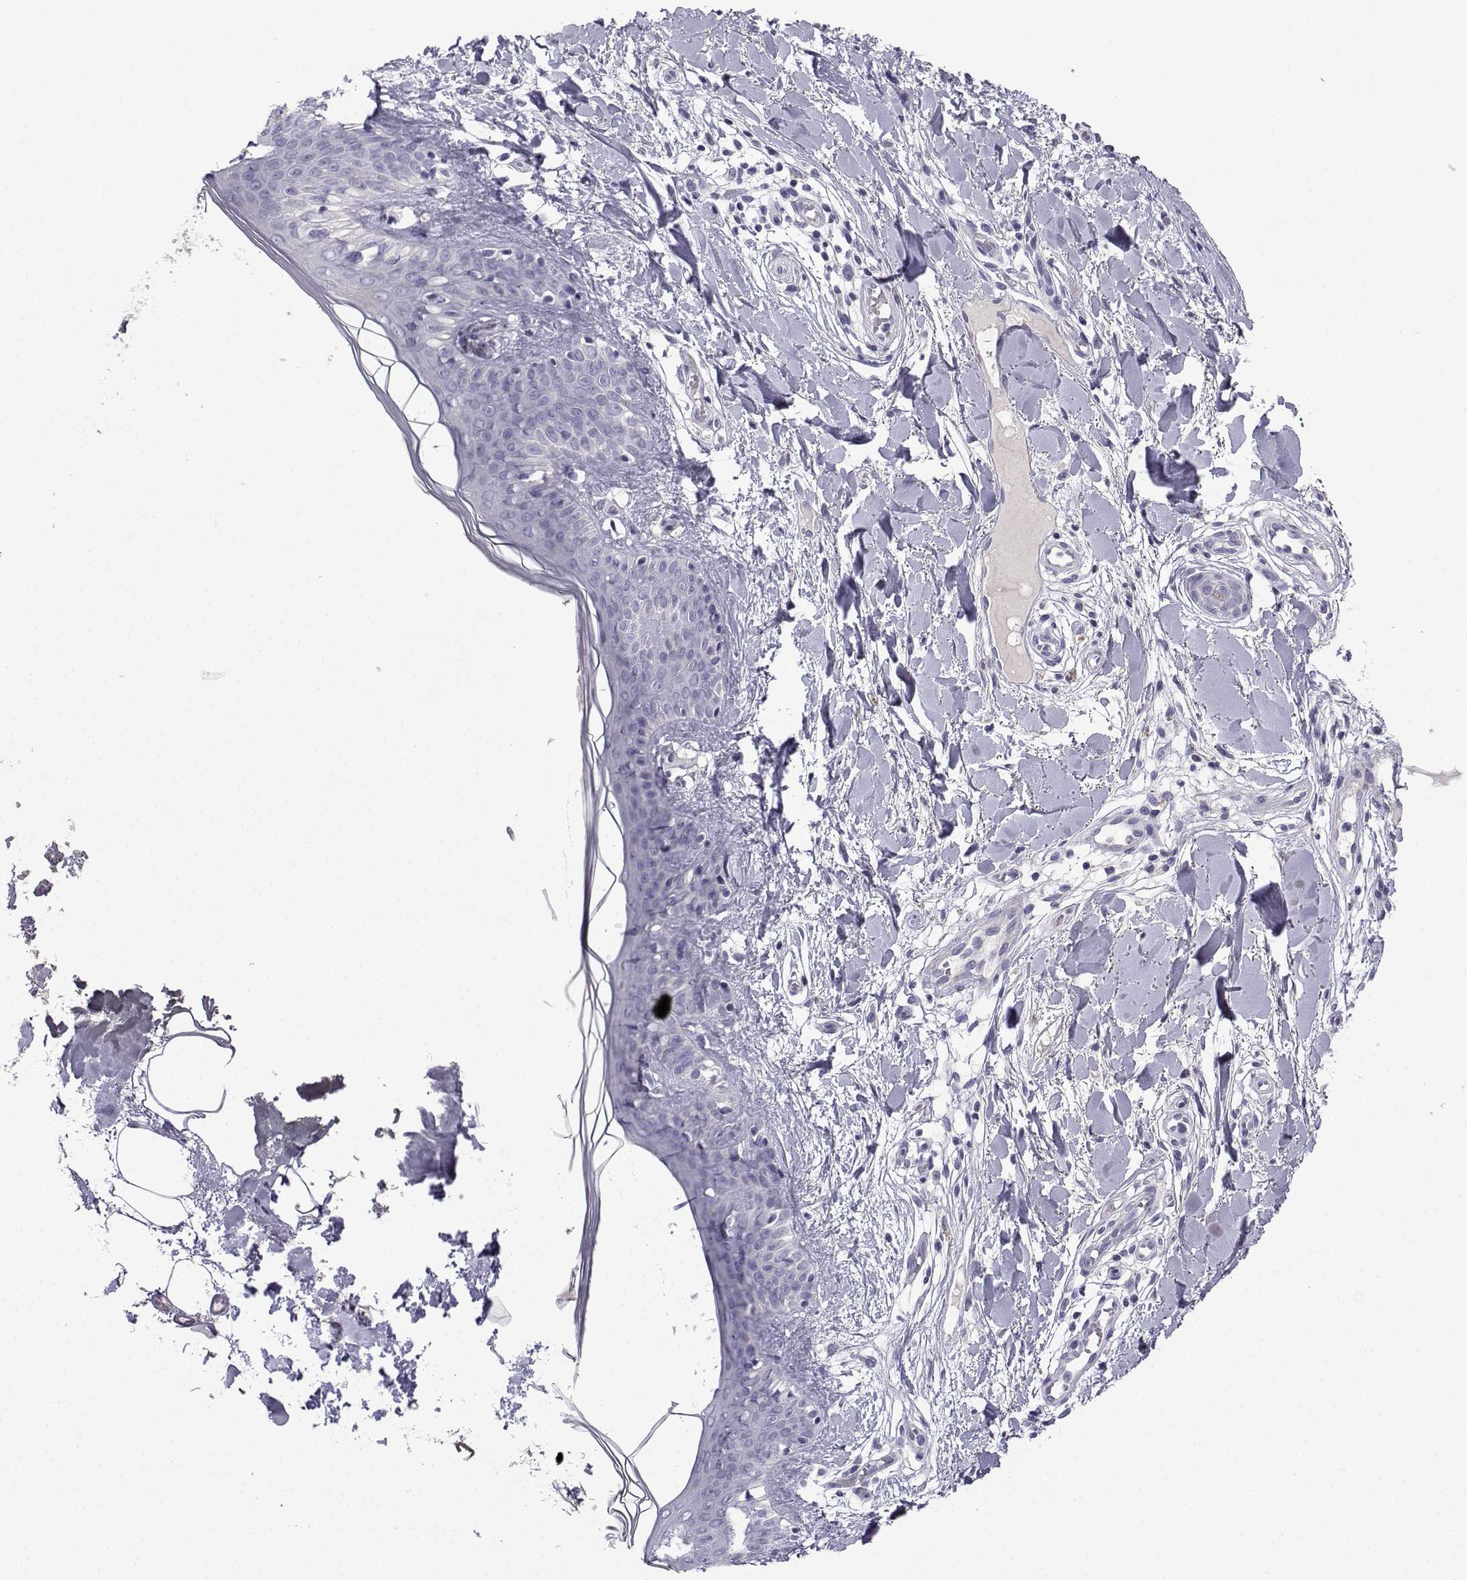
{"staining": {"intensity": "negative", "quantity": "none", "location": "none"}, "tissue": "skin", "cell_type": "Fibroblasts", "image_type": "normal", "snomed": [{"axis": "morphology", "description": "Normal tissue, NOS"}, {"axis": "topography", "description": "Skin"}], "caption": "This is an immunohistochemistry (IHC) image of benign human skin. There is no staining in fibroblasts.", "gene": "SPACA7", "patient": {"sex": "female", "age": 34}}